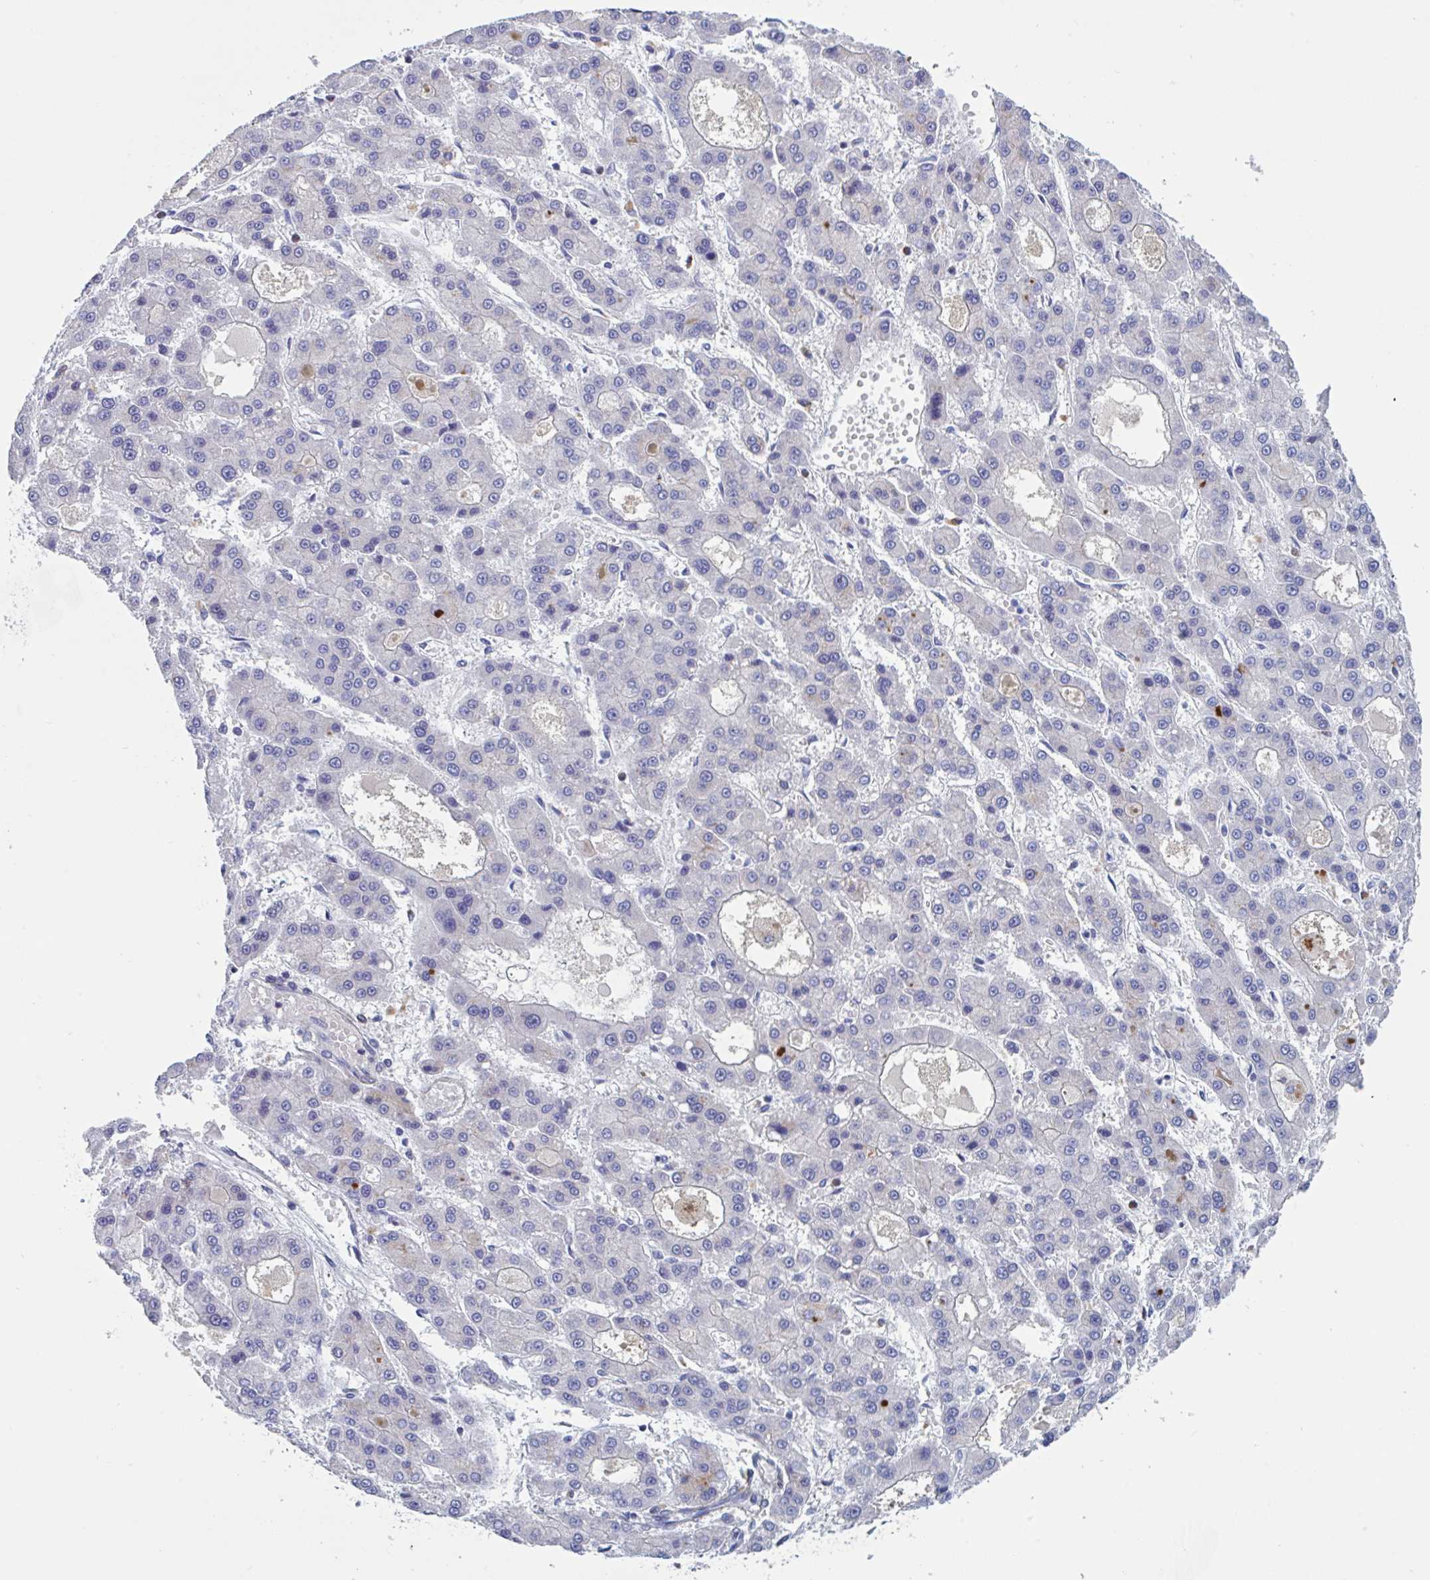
{"staining": {"intensity": "negative", "quantity": "none", "location": "none"}, "tissue": "liver cancer", "cell_type": "Tumor cells", "image_type": "cancer", "snomed": [{"axis": "morphology", "description": "Carcinoma, Hepatocellular, NOS"}, {"axis": "topography", "description": "Liver"}], "caption": "The immunohistochemistry image has no significant expression in tumor cells of liver hepatocellular carcinoma tissue.", "gene": "ZNHIT2", "patient": {"sex": "male", "age": 70}}